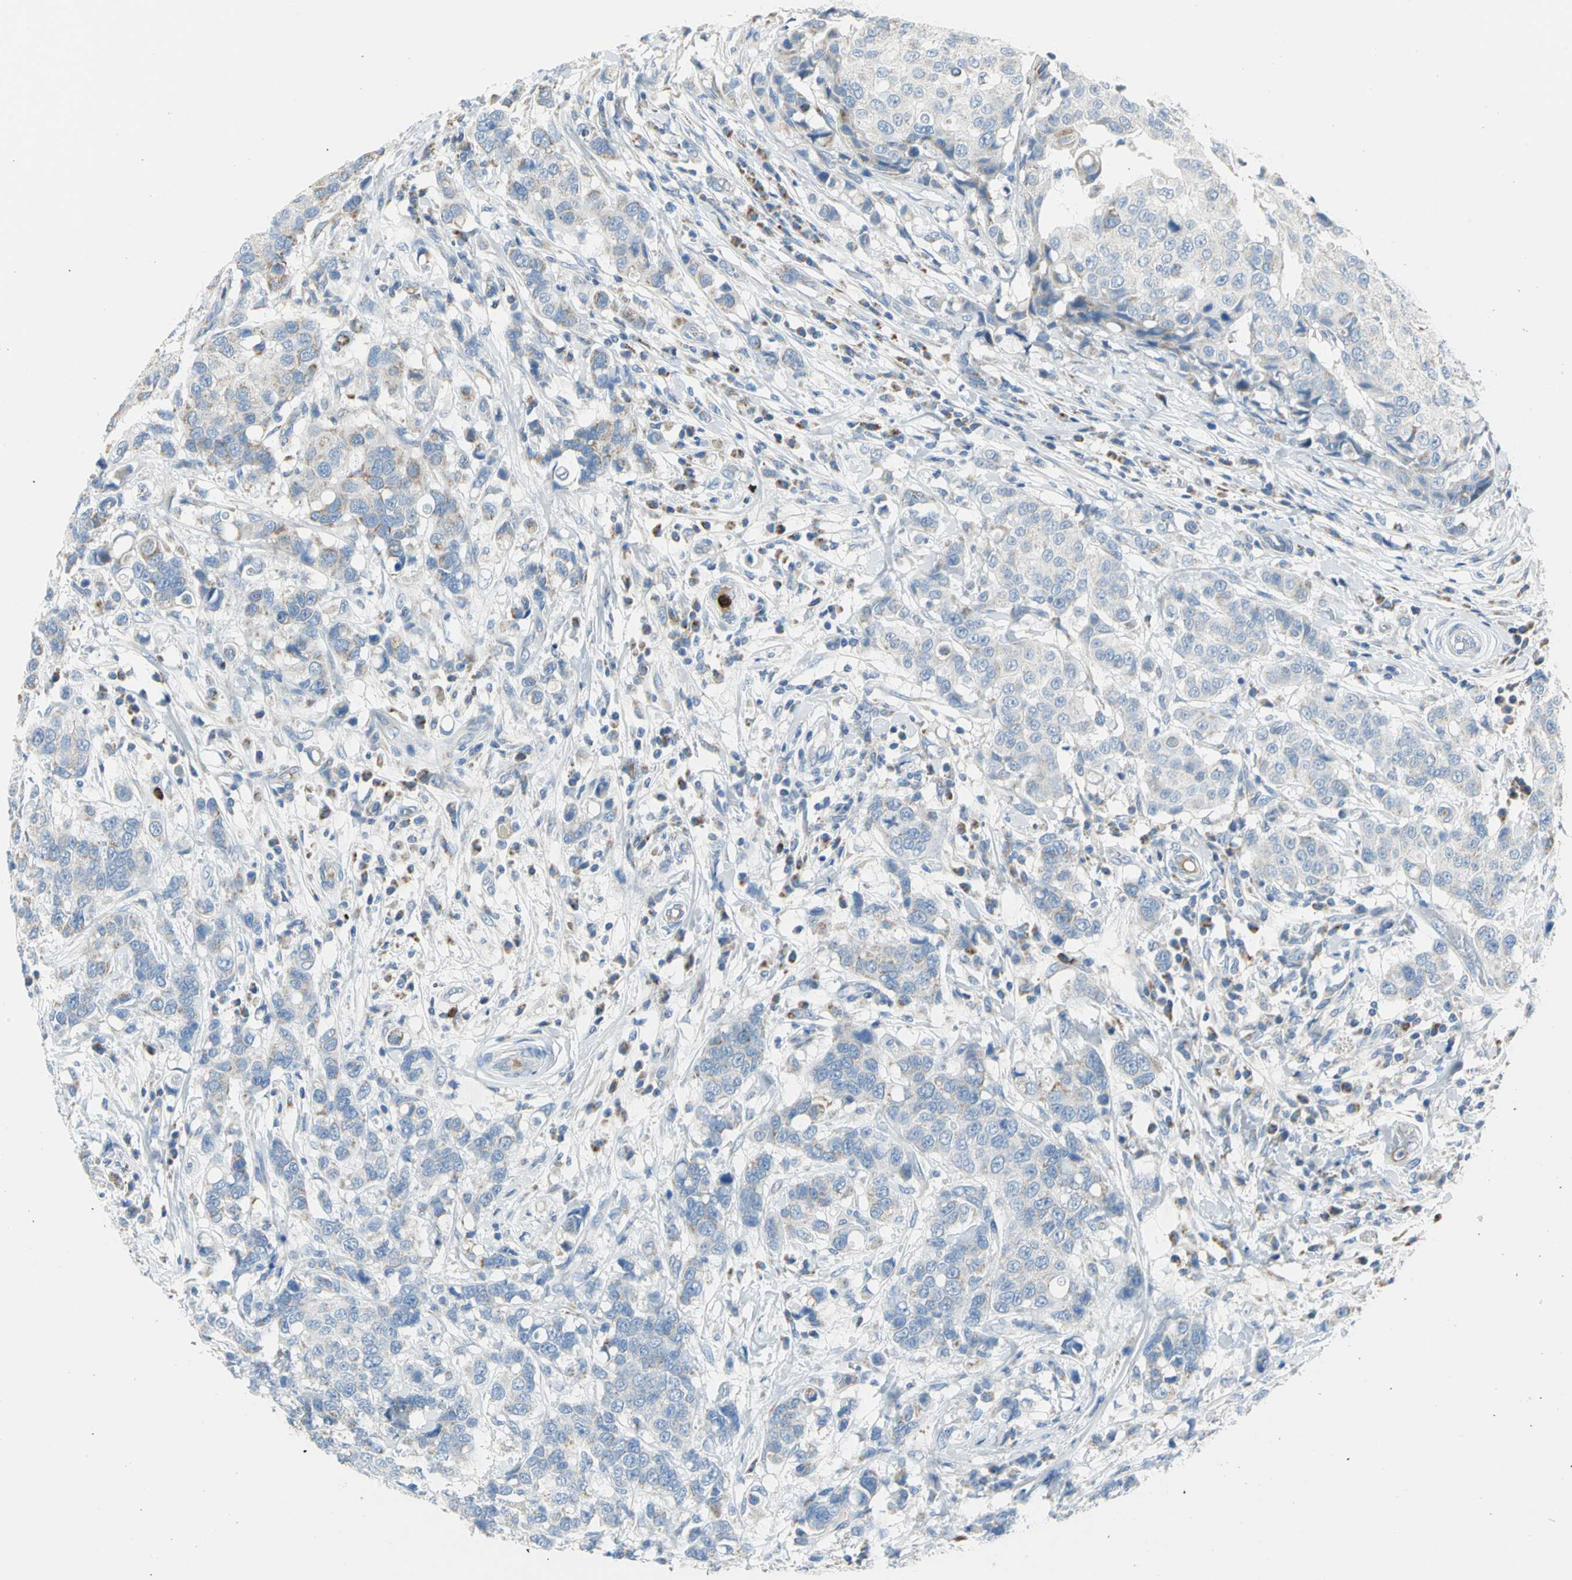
{"staining": {"intensity": "weak", "quantity": "<25%", "location": "cytoplasmic/membranous"}, "tissue": "breast cancer", "cell_type": "Tumor cells", "image_type": "cancer", "snomed": [{"axis": "morphology", "description": "Duct carcinoma"}, {"axis": "topography", "description": "Breast"}], "caption": "DAB (3,3'-diaminobenzidine) immunohistochemical staining of breast cancer (intraductal carcinoma) displays no significant expression in tumor cells.", "gene": "ALOX15", "patient": {"sex": "female", "age": 27}}